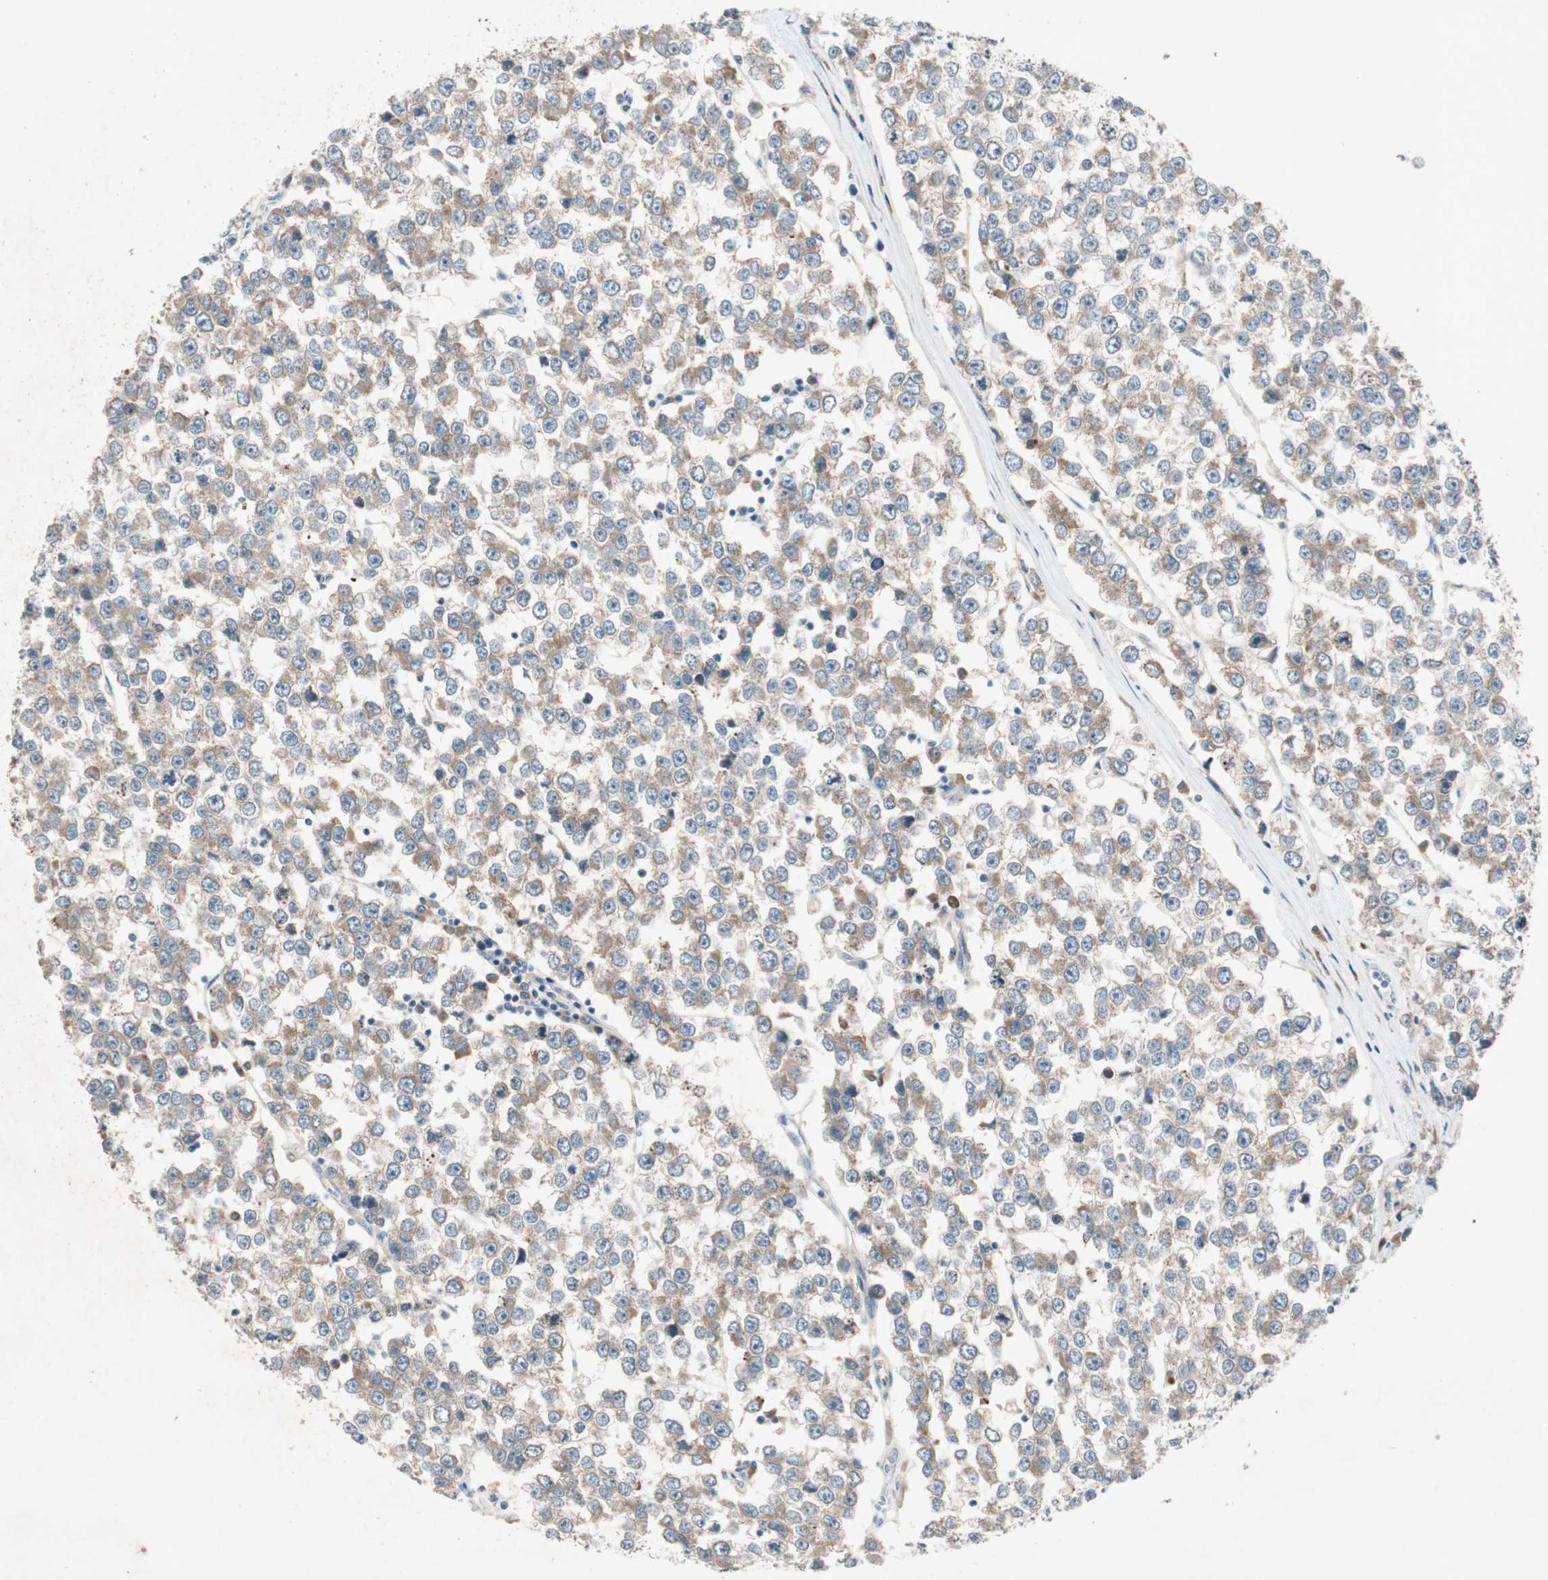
{"staining": {"intensity": "moderate", "quantity": ">75%", "location": "cytoplasmic/membranous"}, "tissue": "testis cancer", "cell_type": "Tumor cells", "image_type": "cancer", "snomed": [{"axis": "morphology", "description": "Seminoma, NOS"}, {"axis": "morphology", "description": "Carcinoma, Embryonal, NOS"}, {"axis": "topography", "description": "Testis"}], "caption": "The immunohistochemical stain labels moderate cytoplasmic/membranous staining in tumor cells of embryonal carcinoma (testis) tissue. The staining was performed using DAB (3,3'-diaminobenzidine) to visualize the protein expression in brown, while the nuclei were stained in blue with hematoxylin (Magnification: 20x).", "gene": "APOO", "patient": {"sex": "male", "age": 52}}